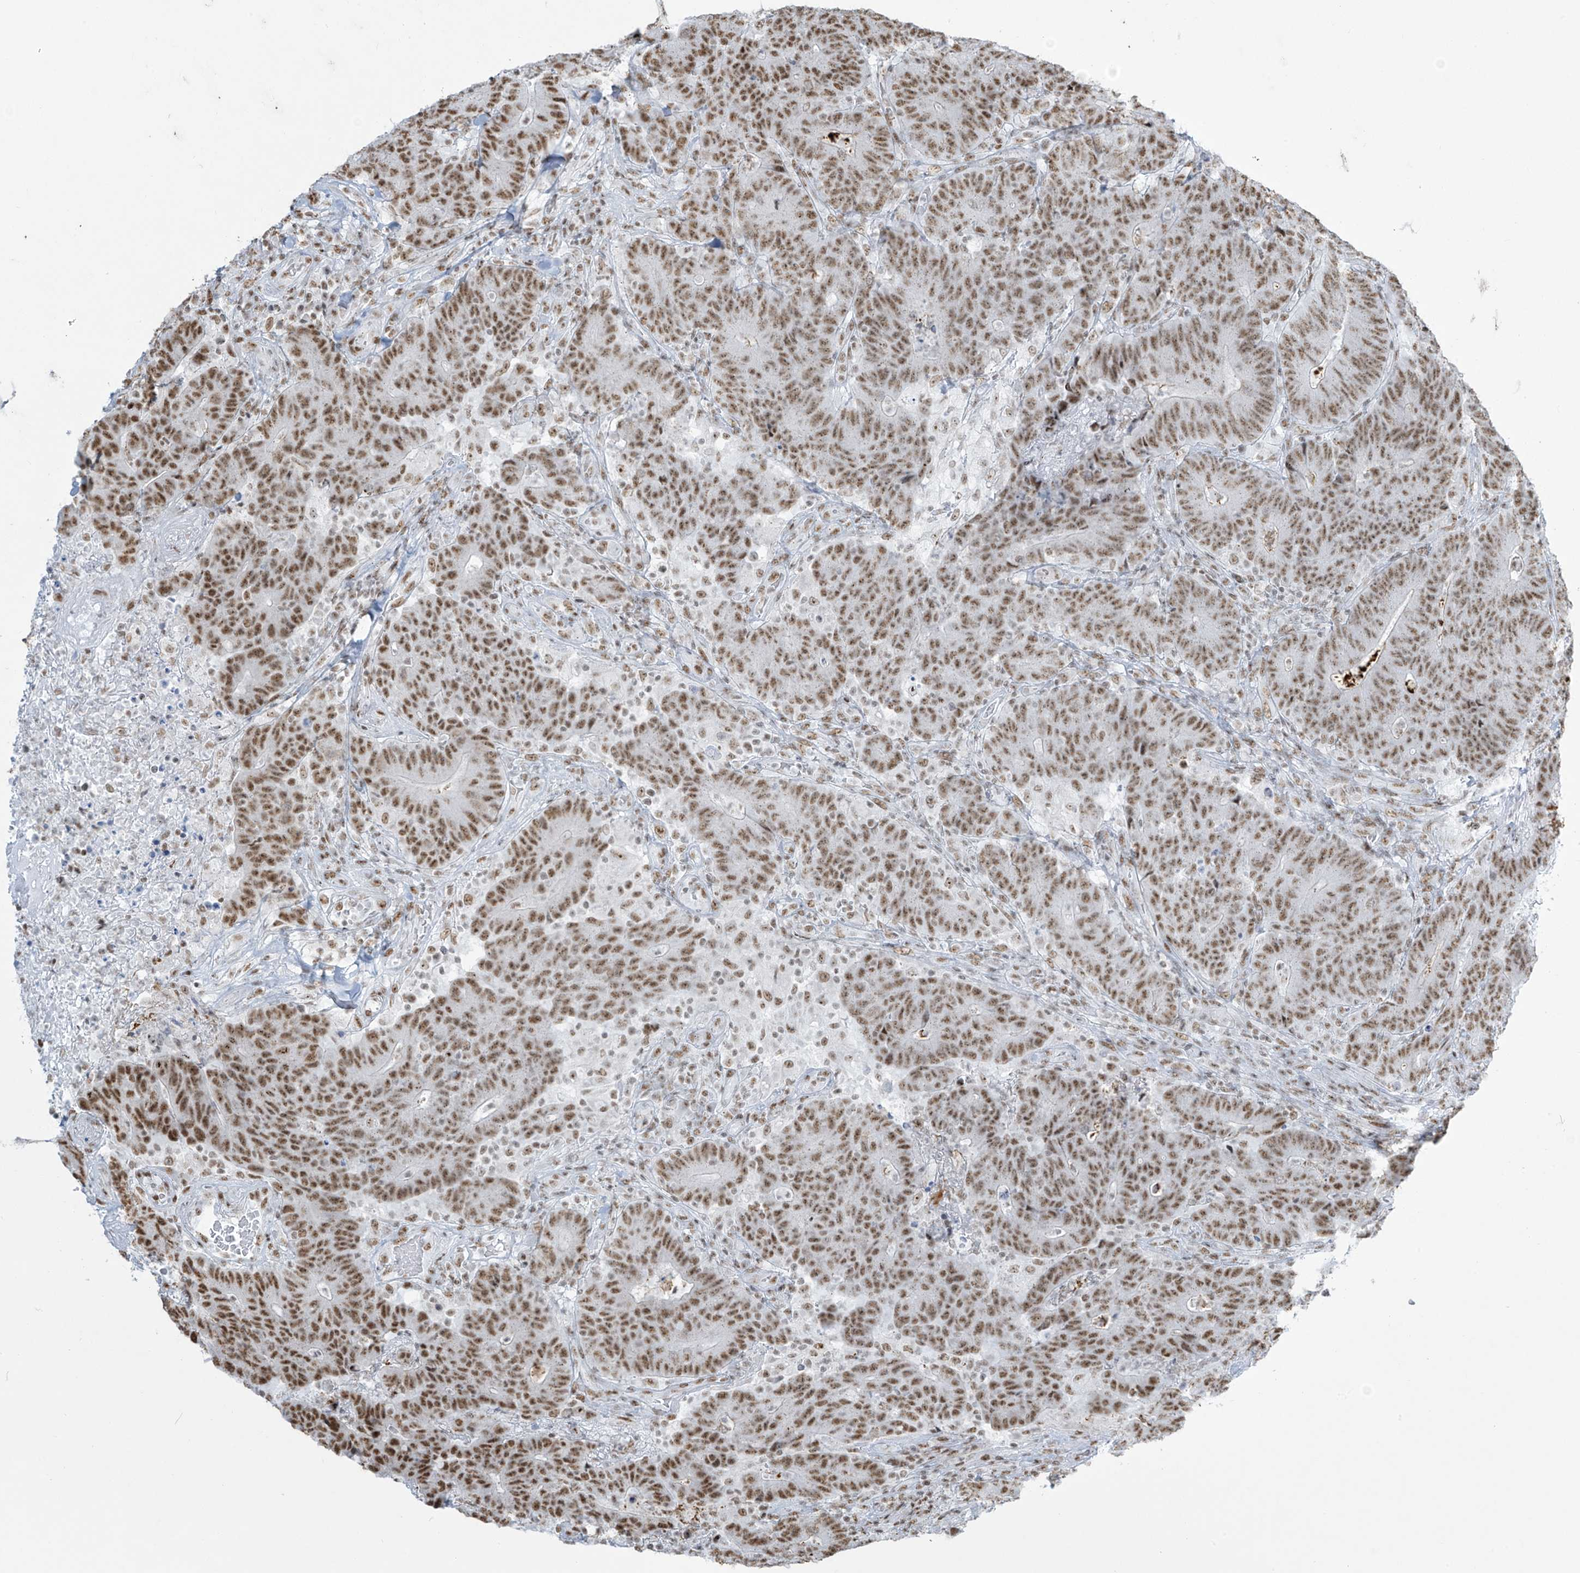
{"staining": {"intensity": "moderate", "quantity": ">75%", "location": "nuclear"}, "tissue": "colorectal cancer", "cell_type": "Tumor cells", "image_type": "cancer", "snomed": [{"axis": "morphology", "description": "Normal tissue, NOS"}, {"axis": "morphology", "description": "Adenocarcinoma, NOS"}, {"axis": "topography", "description": "Colon"}], "caption": "Moderate nuclear protein positivity is seen in approximately >75% of tumor cells in adenocarcinoma (colorectal). (DAB = brown stain, brightfield microscopy at high magnification).", "gene": "MS4A6A", "patient": {"sex": "female", "age": 75}}